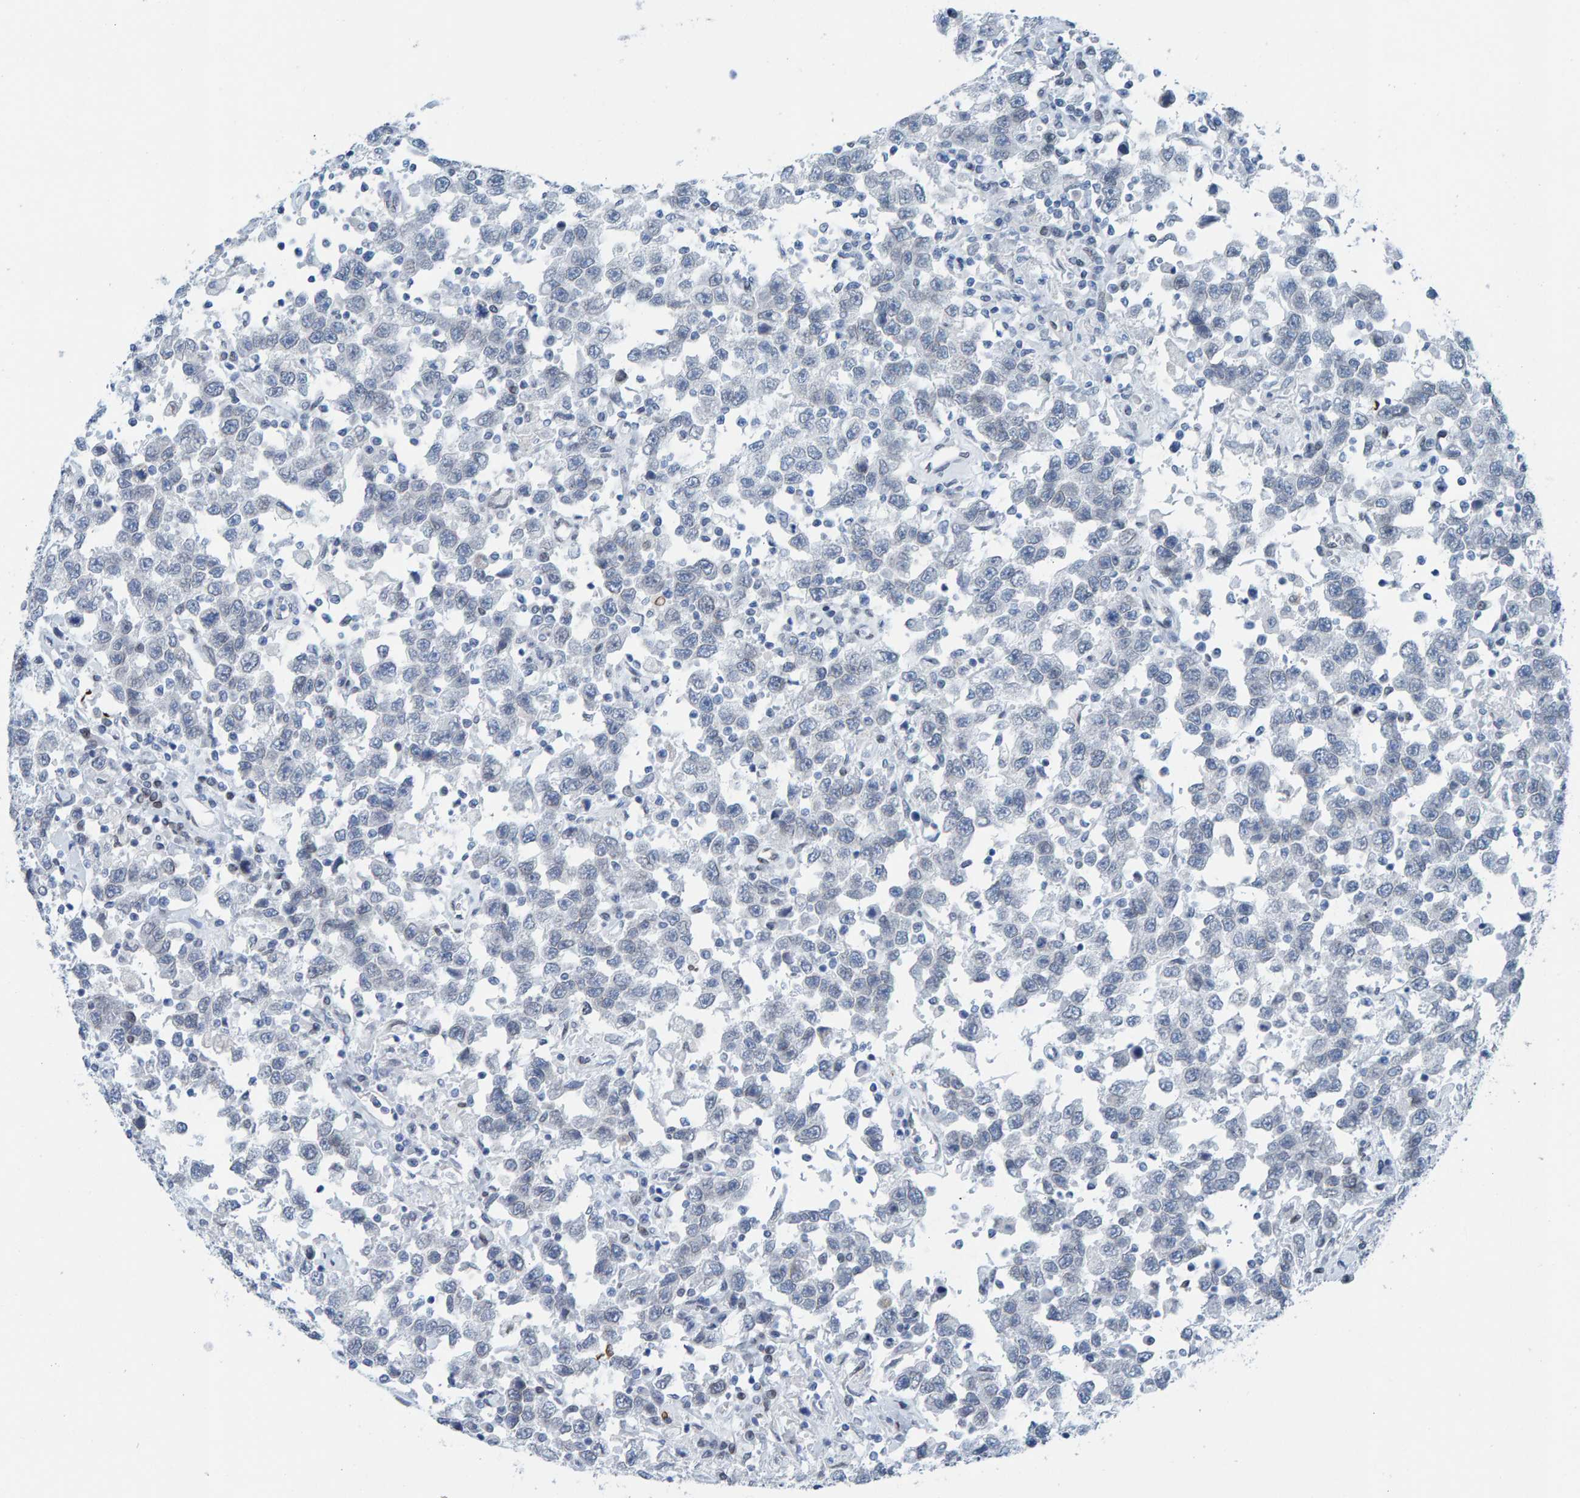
{"staining": {"intensity": "negative", "quantity": "none", "location": "none"}, "tissue": "testis cancer", "cell_type": "Tumor cells", "image_type": "cancer", "snomed": [{"axis": "morphology", "description": "Seminoma, NOS"}, {"axis": "topography", "description": "Testis"}], "caption": "Immunohistochemical staining of testis seminoma demonstrates no significant staining in tumor cells.", "gene": "LMNB2", "patient": {"sex": "male", "age": 41}}